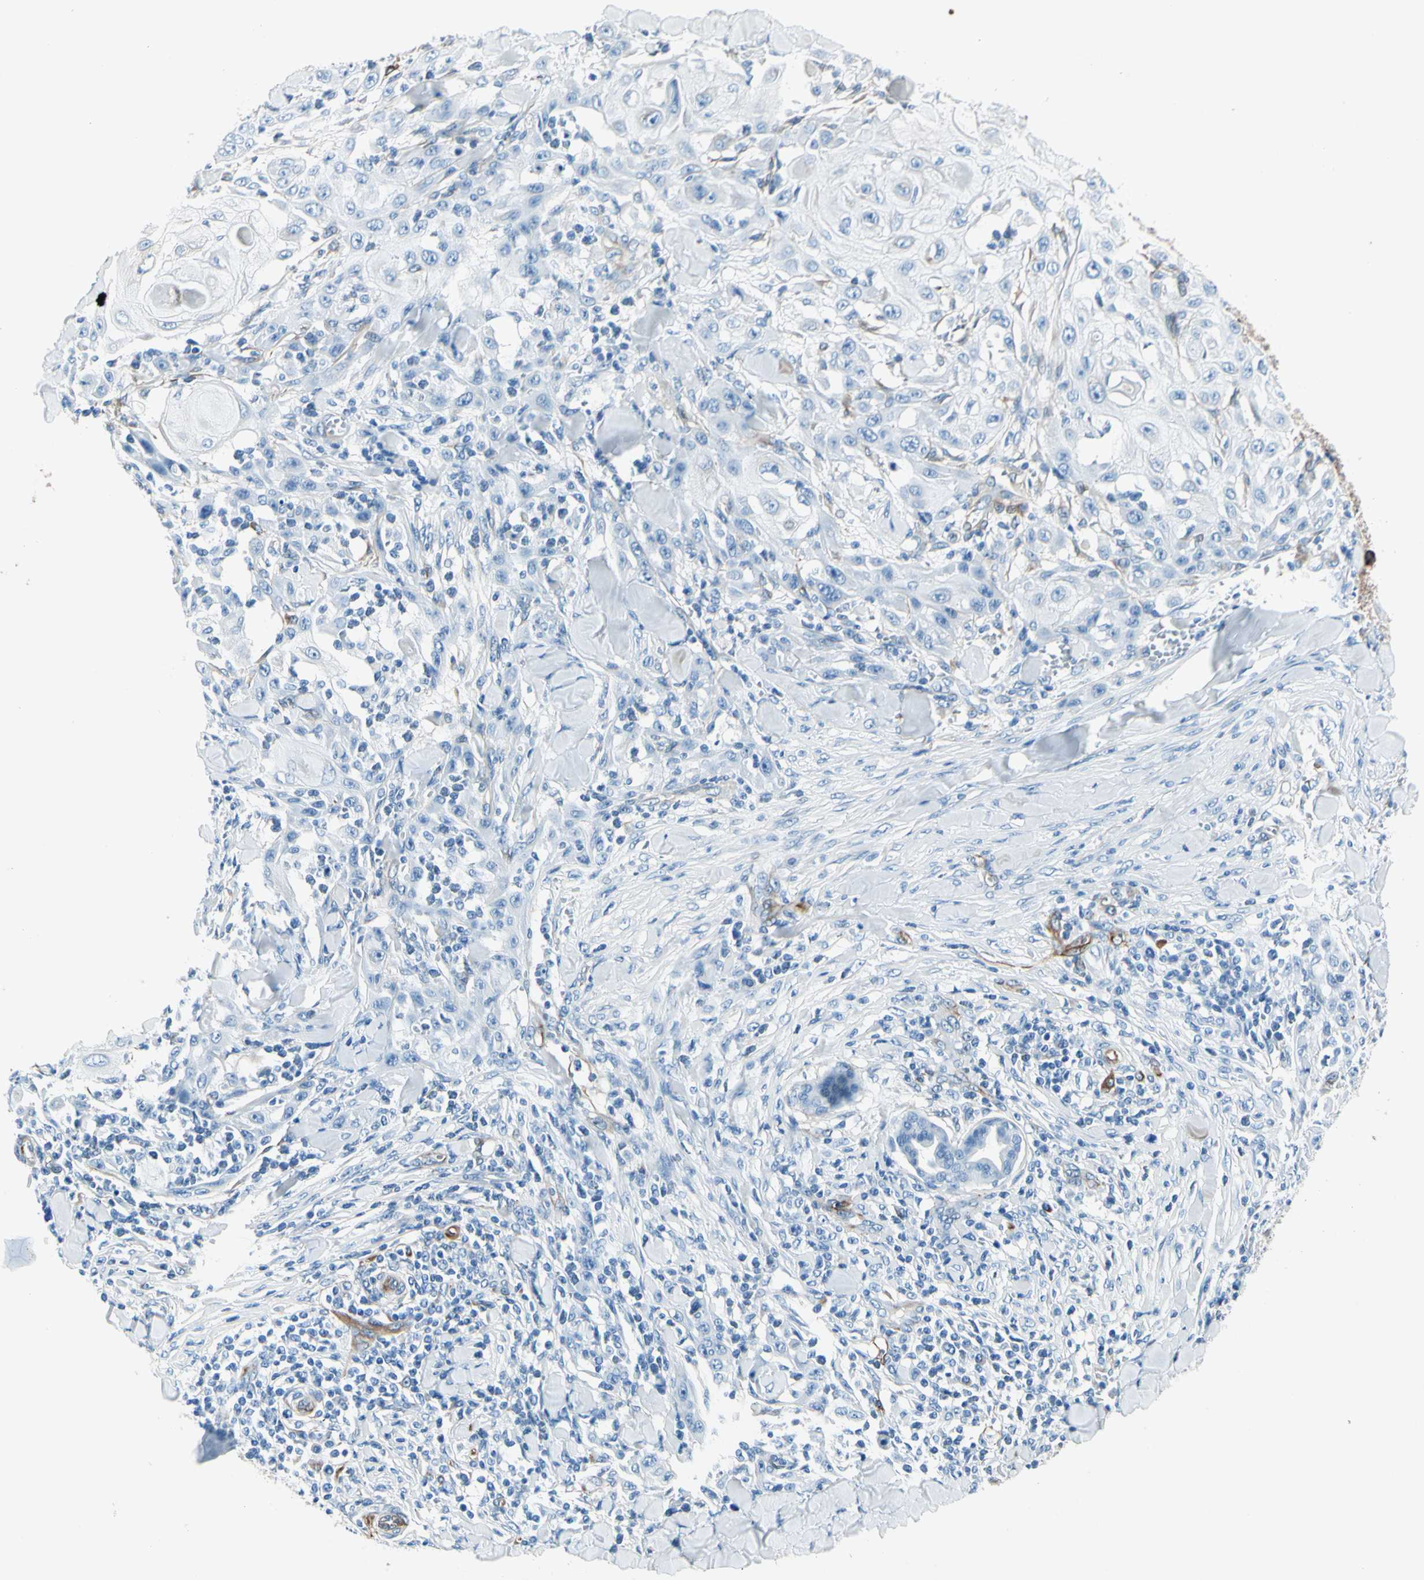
{"staining": {"intensity": "negative", "quantity": "none", "location": "none"}, "tissue": "skin cancer", "cell_type": "Tumor cells", "image_type": "cancer", "snomed": [{"axis": "morphology", "description": "Squamous cell carcinoma, NOS"}, {"axis": "topography", "description": "Skin"}], "caption": "A high-resolution histopathology image shows immunohistochemistry staining of skin squamous cell carcinoma, which displays no significant positivity in tumor cells. Brightfield microscopy of IHC stained with DAB (brown) and hematoxylin (blue), captured at high magnification.", "gene": "PTH2R", "patient": {"sex": "male", "age": 24}}